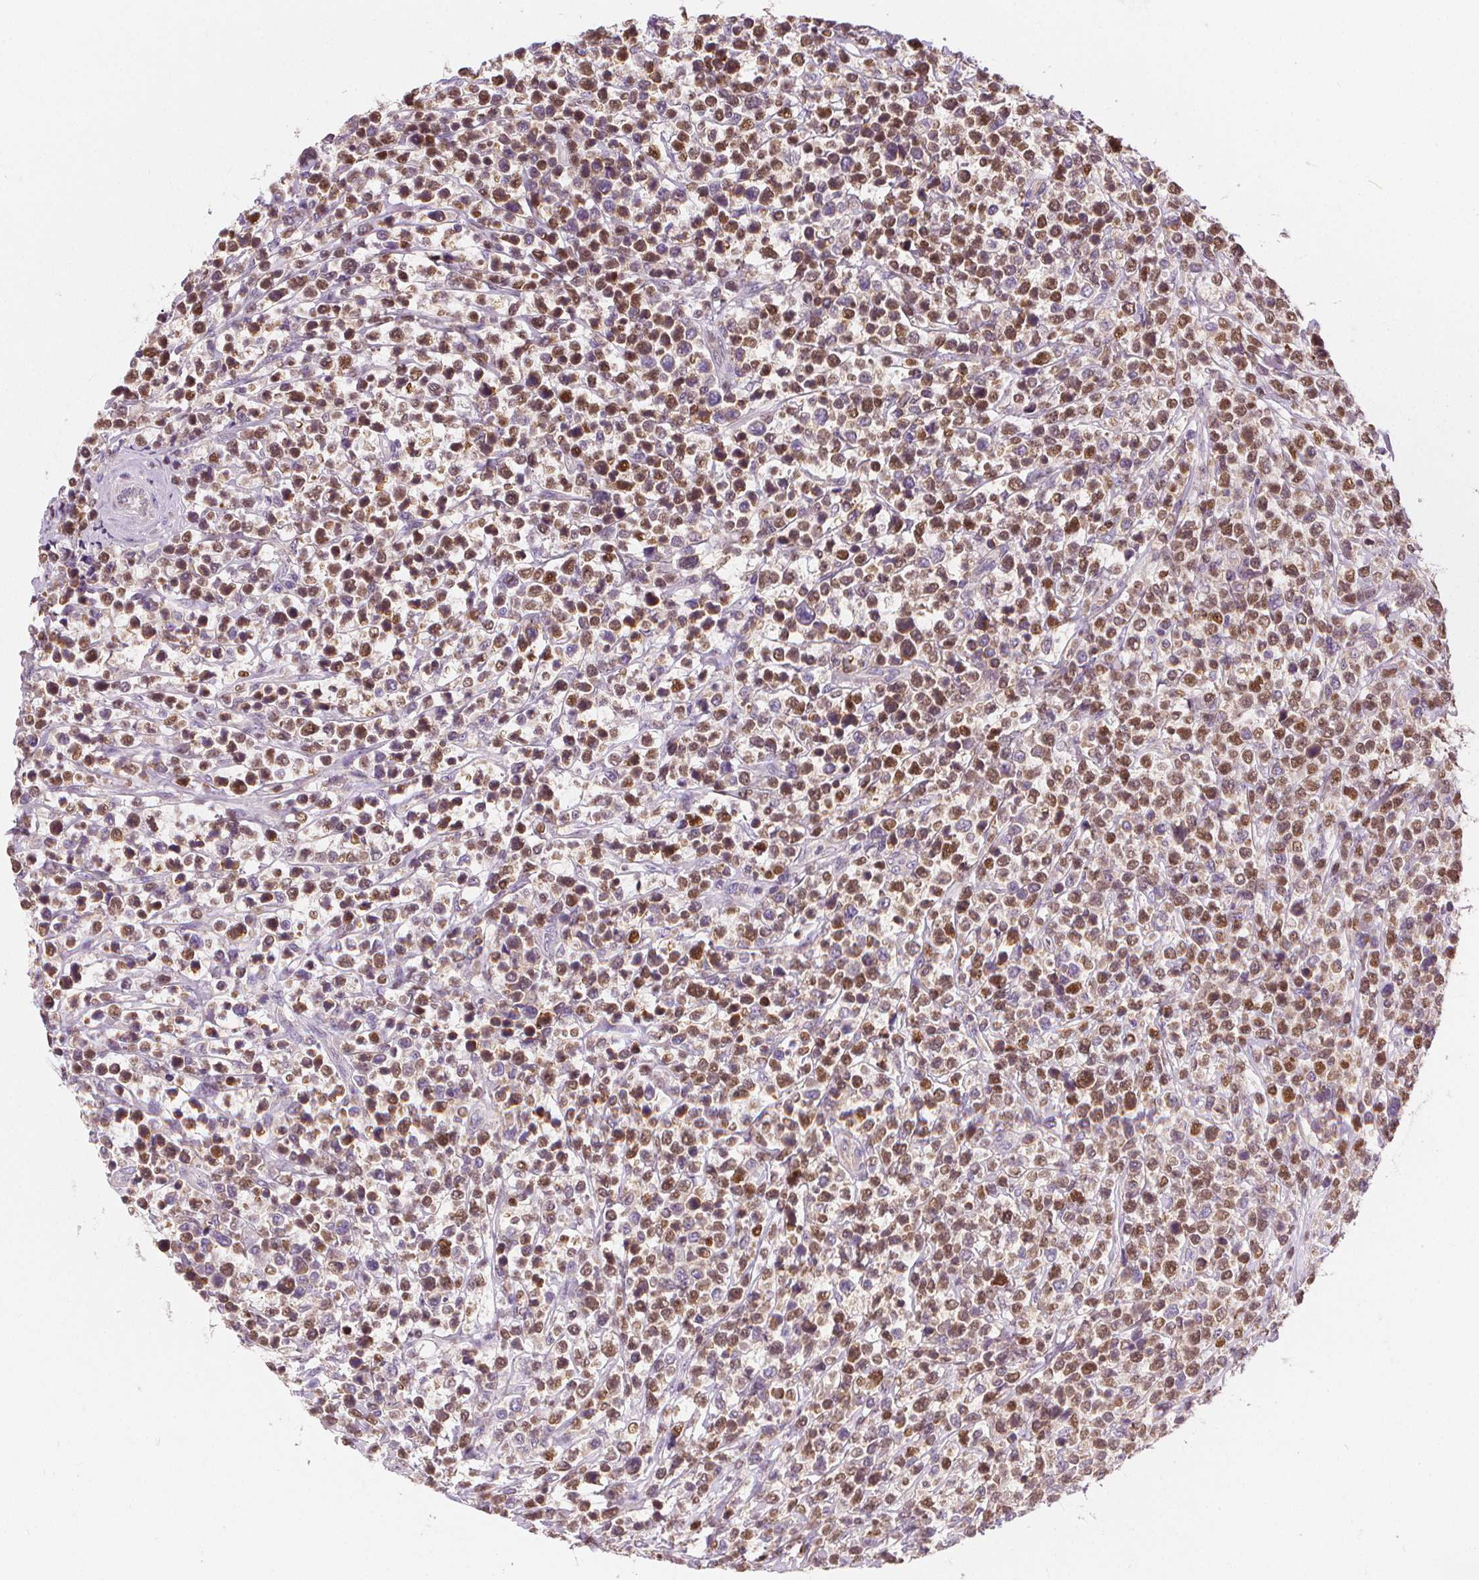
{"staining": {"intensity": "moderate", "quantity": "25%-75%", "location": "cytoplasmic/membranous"}, "tissue": "lymphoma", "cell_type": "Tumor cells", "image_type": "cancer", "snomed": [{"axis": "morphology", "description": "Malignant lymphoma, non-Hodgkin's type, High grade"}, {"axis": "topography", "description": "Soft tissue"}], "caption": "High-magnification brightfield microscopy of malignant lymphoma, non-Hodgkin's type (high-grade) stained with DAB (brown) and counterstained with hematoxylin (blue). tumor cells exhibit moderate cytoplasmic/membranous expression is appreciated in about25%-75% of cells.", "gene": "RAB20", "patient": {"sex": "female", "age": 56}}